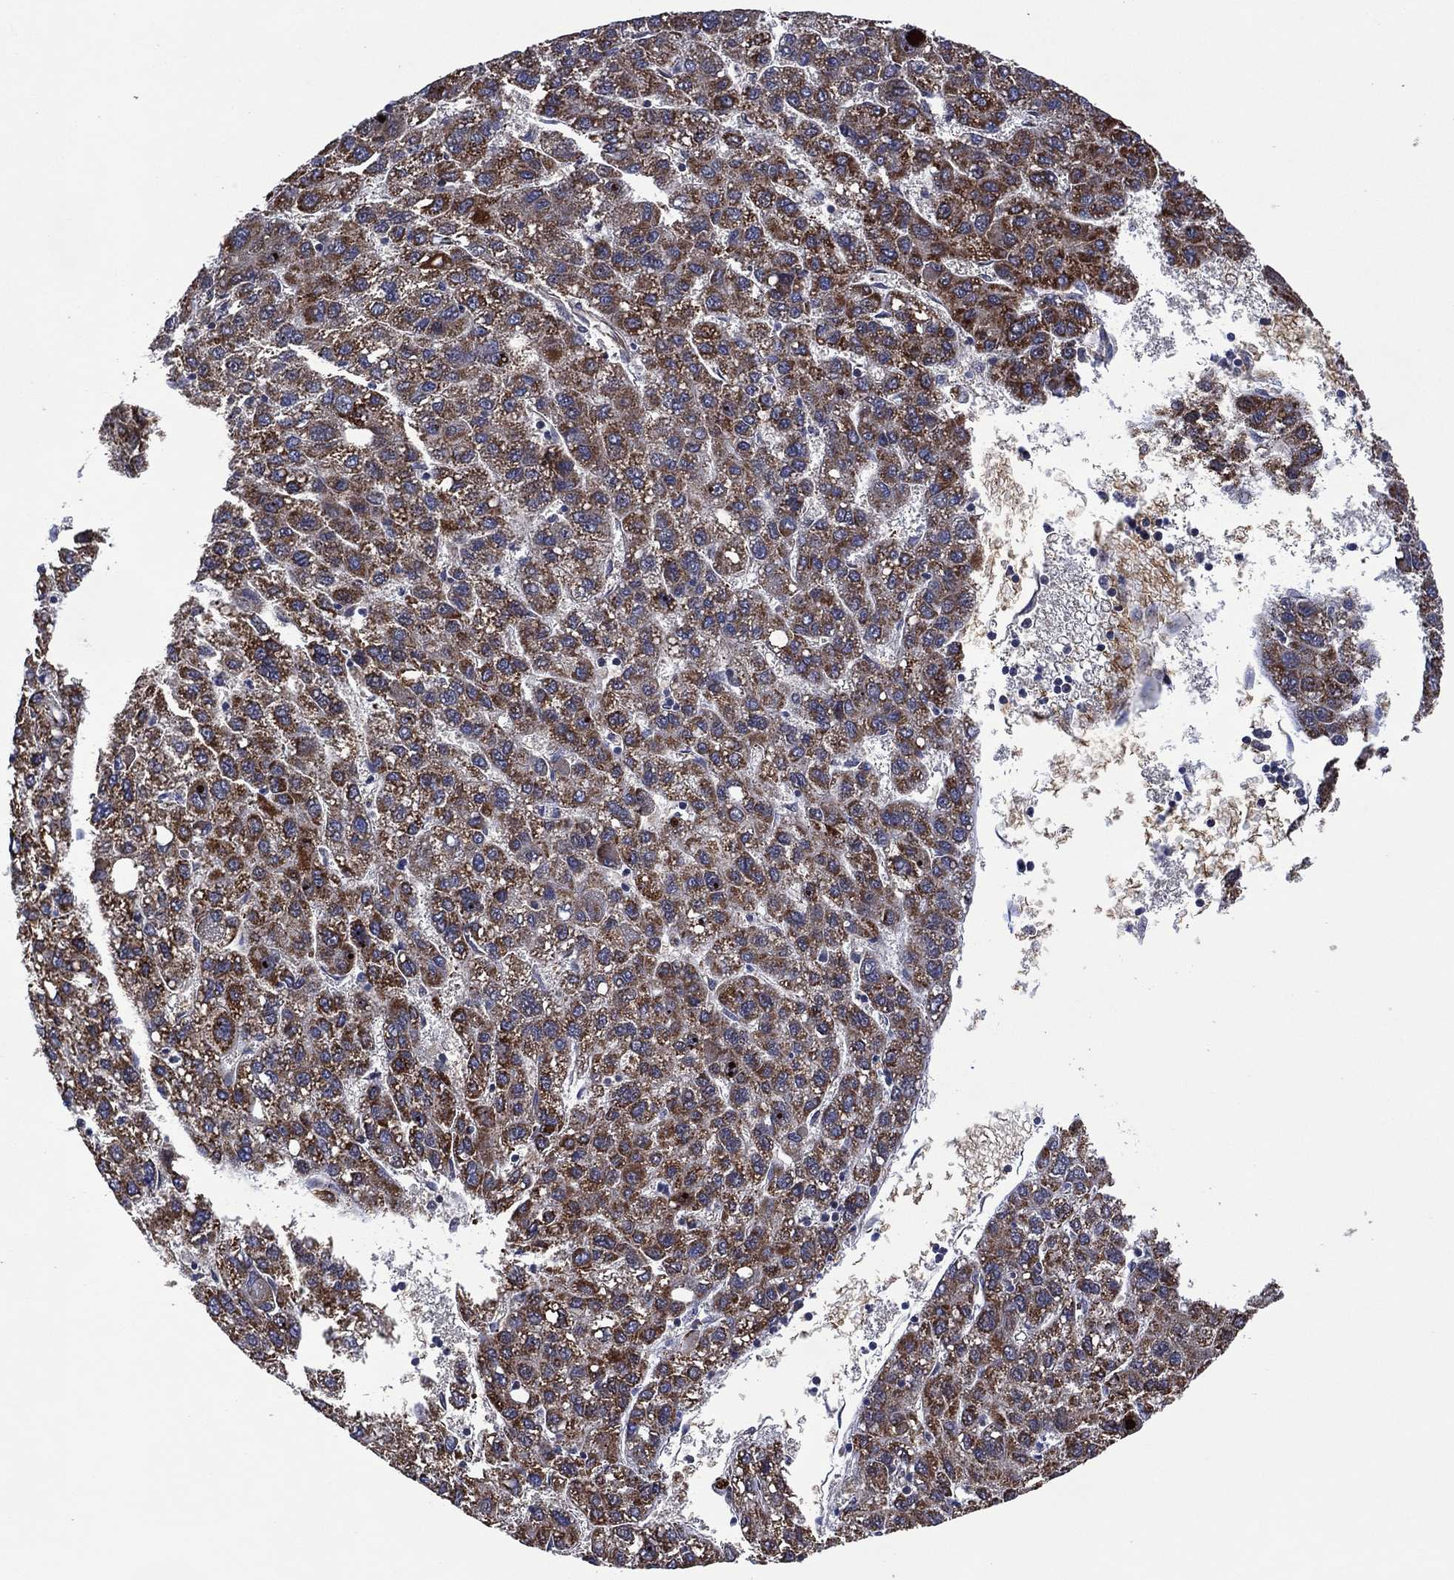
{"staining": {"intensity": "moderate", "quantity": ">75%", "location": "cytoplasmic/membranous"}, "tissue": "liver cancer", "cell_type": "Tumor cells", "image_type": "cancer", "snomed": [{"axis": "morphology", "description": "Carcinoma, Hepatocellular, NOS"}, {"axis": "topography", "description": "Liver"}], "caption": "IHC micrograph of human hepatocellular carcinoma (liver) stained for a protein (brown), which displays medium levels of moderate cytoplasmic/membranous staining in about >75% of tumor cells.", "gene": "HTD2", "patient": {"sex": "female", "age": 82}}